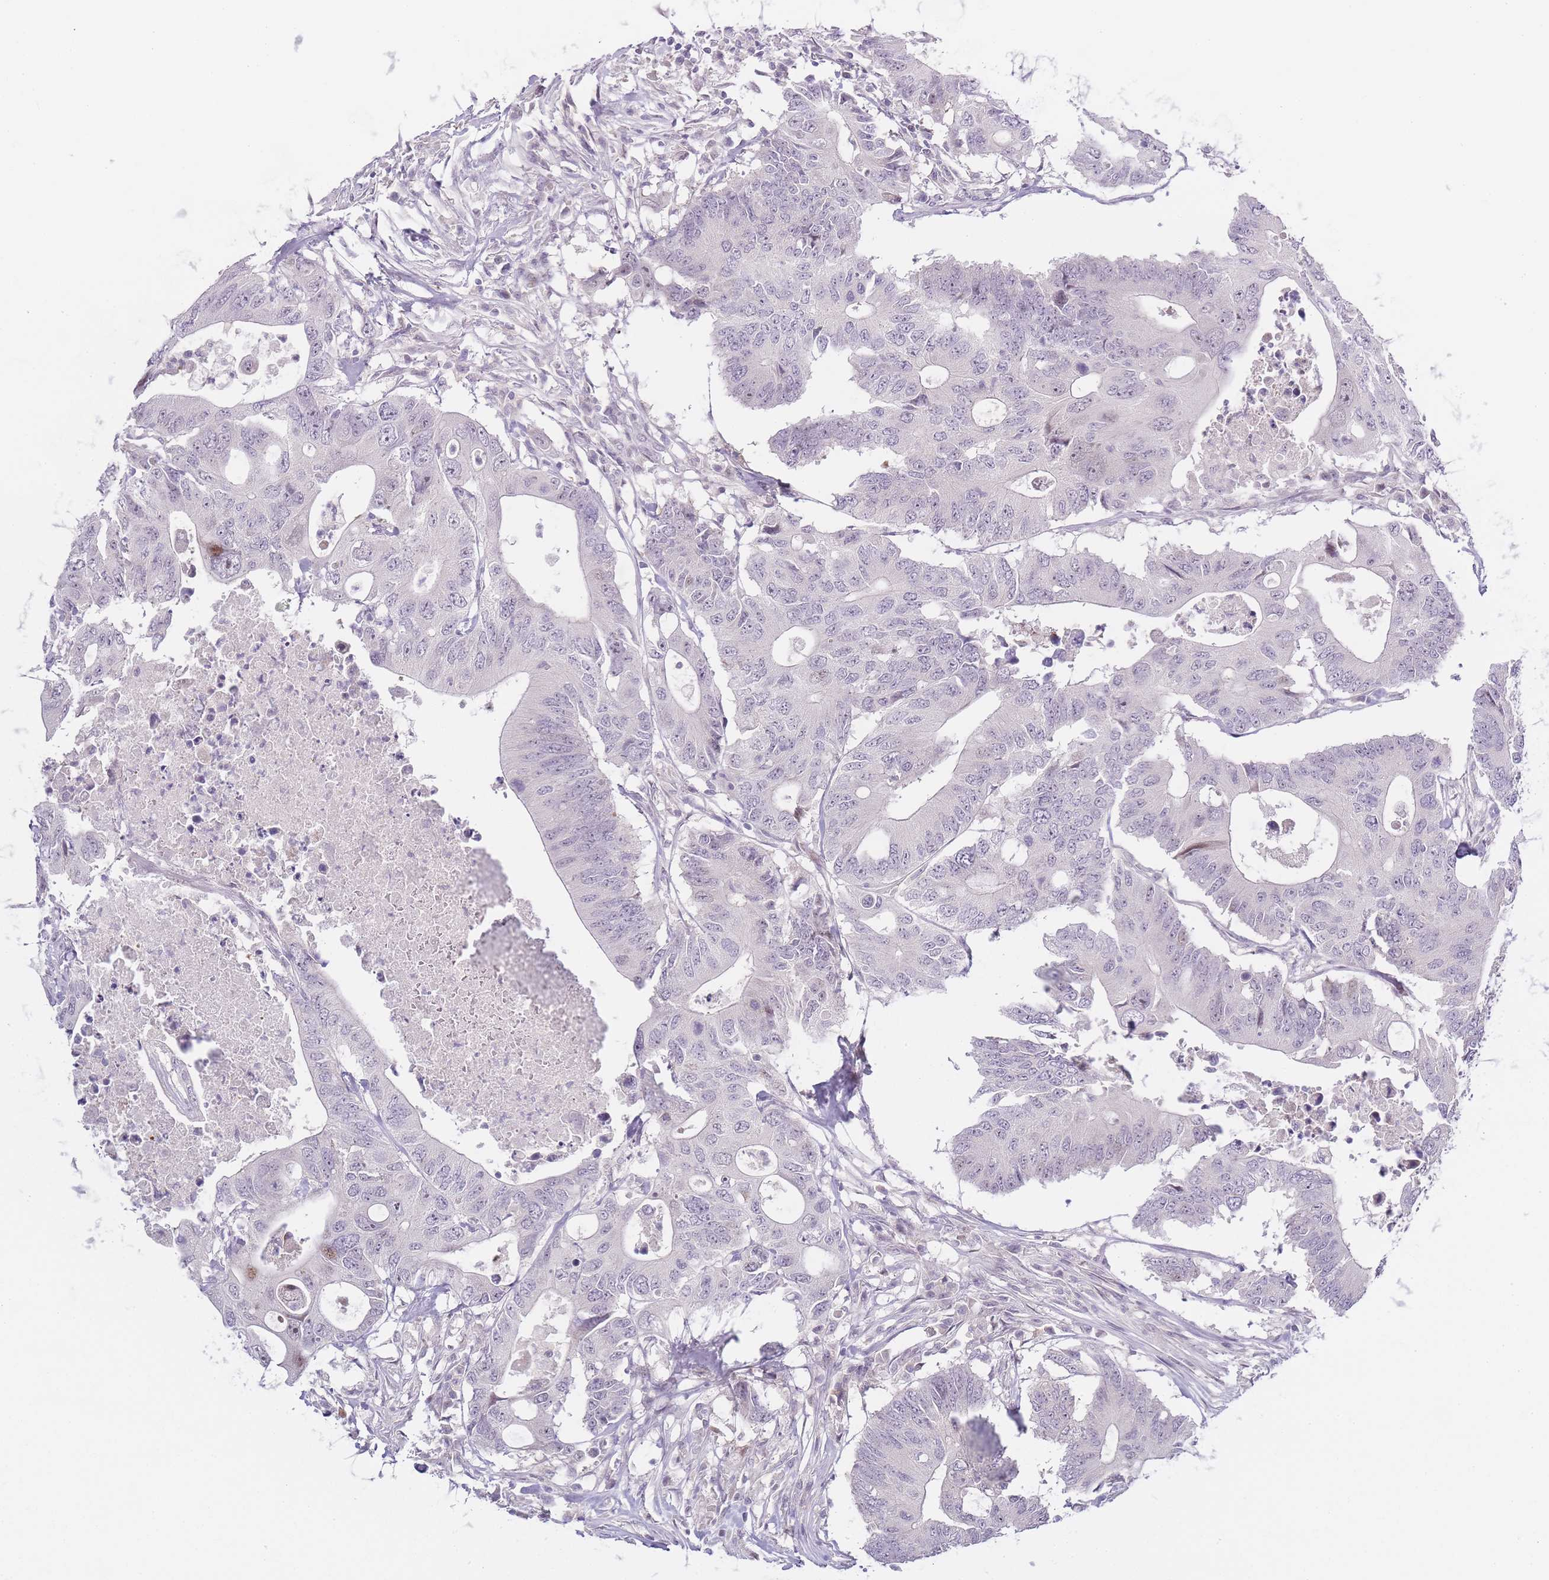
{"staining": {"intensity": "negative", "quantity": "none", "location": "none"}, "tissue": "colorectal cancer", "cell_type": "Tumor cells", "image_type": "cancer", "snomed": [{"axis": "morphology", "description": "Adenocarcinoma, NOS"}, {"axis": "topography", "description": "Colon"}], "caption": "Adenocarcinoma (colorectal) stained for a protein using IHC shows no staining tumor cells.", "gene": "OGG1", "patient": {"sex": "male", "age": 71}}